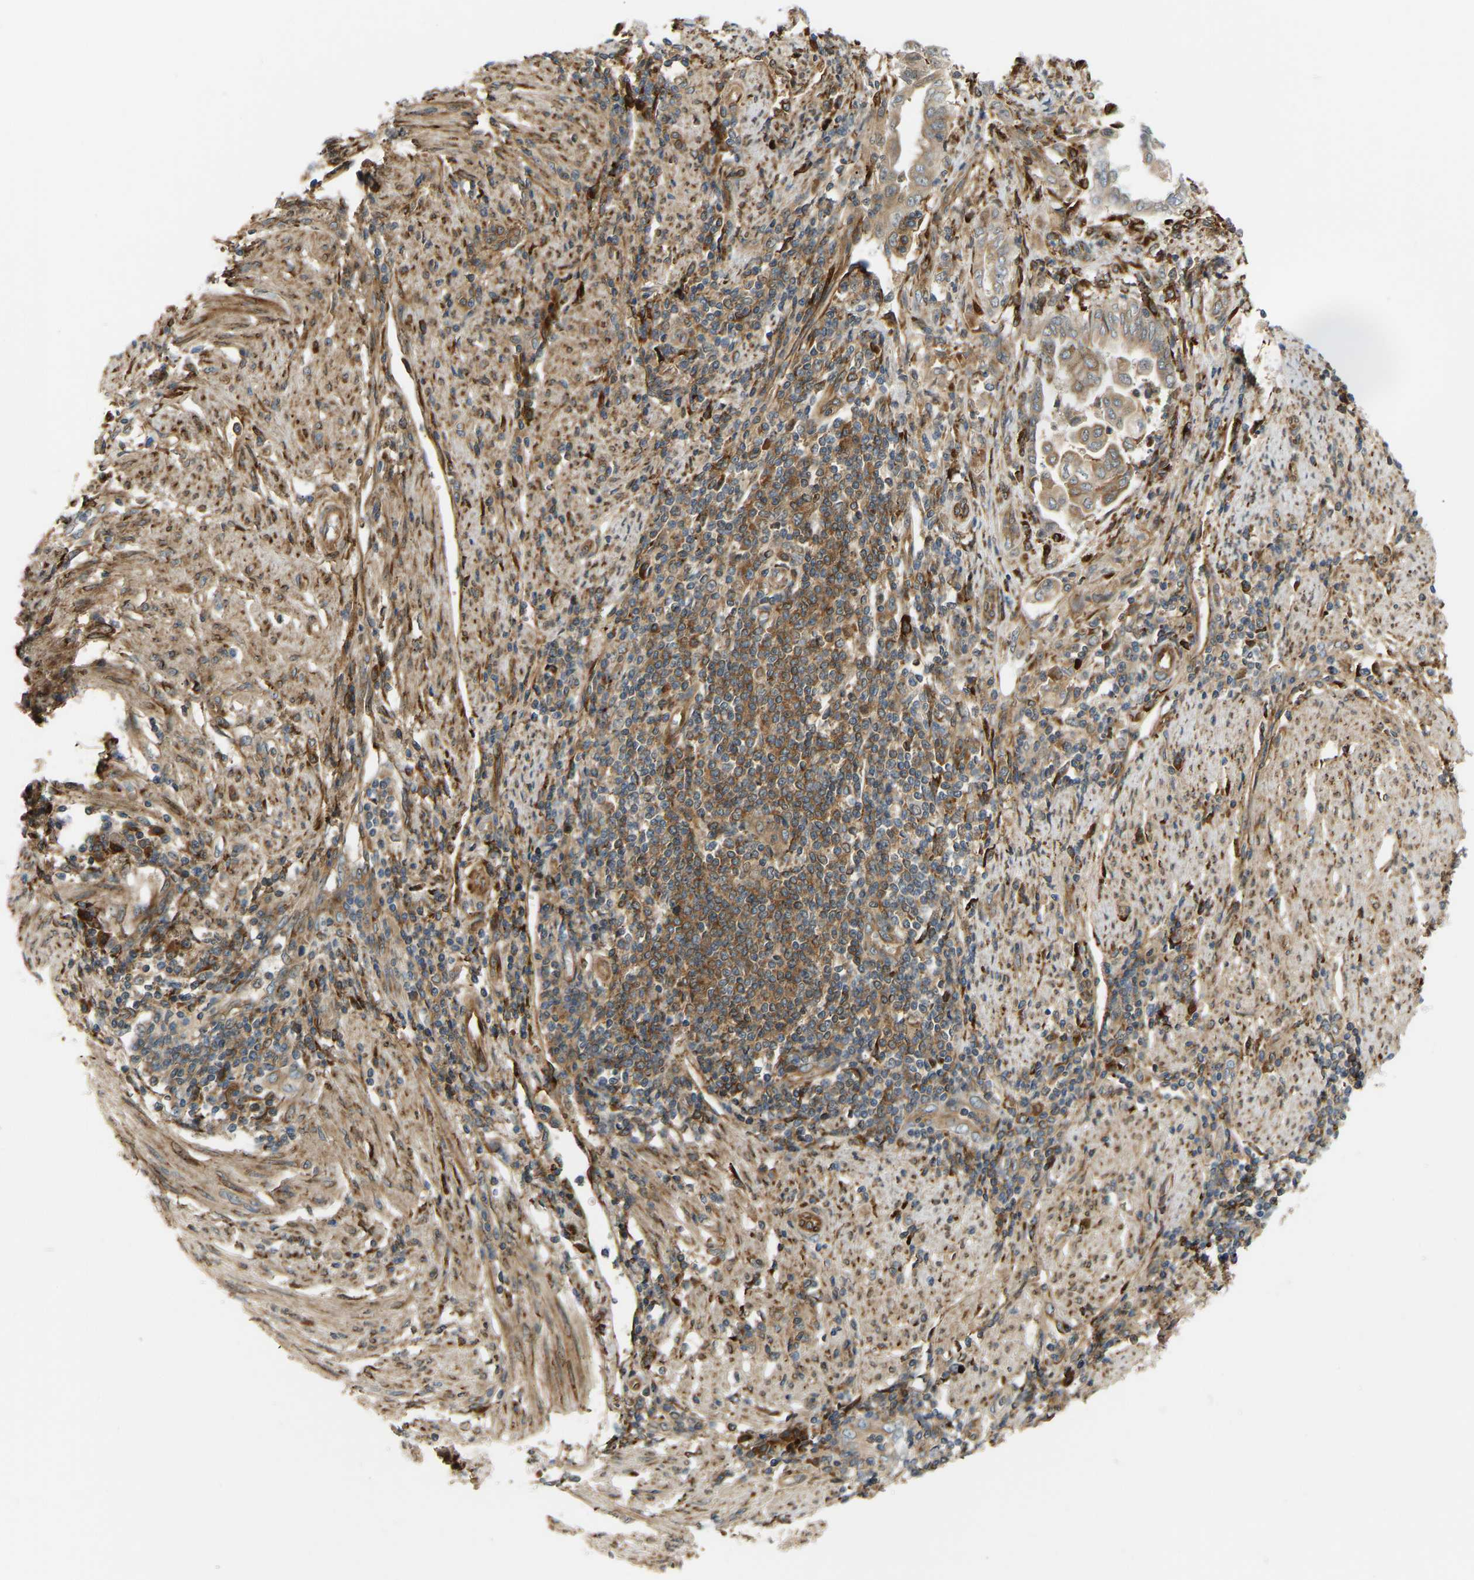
{"staining": {"intensity": "weak", "quantity": ">75%", "location": "cytoplasmic/membranous"}, "tissue": "endometrial cancer", "cell_type": "Tumor cells", "image_type": "cancer", "snomed": [{"axis": "morphology", "description": "Adenocarcinoma, NOS"}, {"axis": "topography", "description": "Uterus"}, {"axis": "topography", "description": "Endometrium"}], "caption": "A micrograph showing weak cytoplasmic/membranous positivity in approximately >75% of tumor cells in endometrial adenocarcinoma, as visualized by brown immunohistochemical staining.", "gene": "PLCG2", "patient": {"sex": "female", "age": 70}}